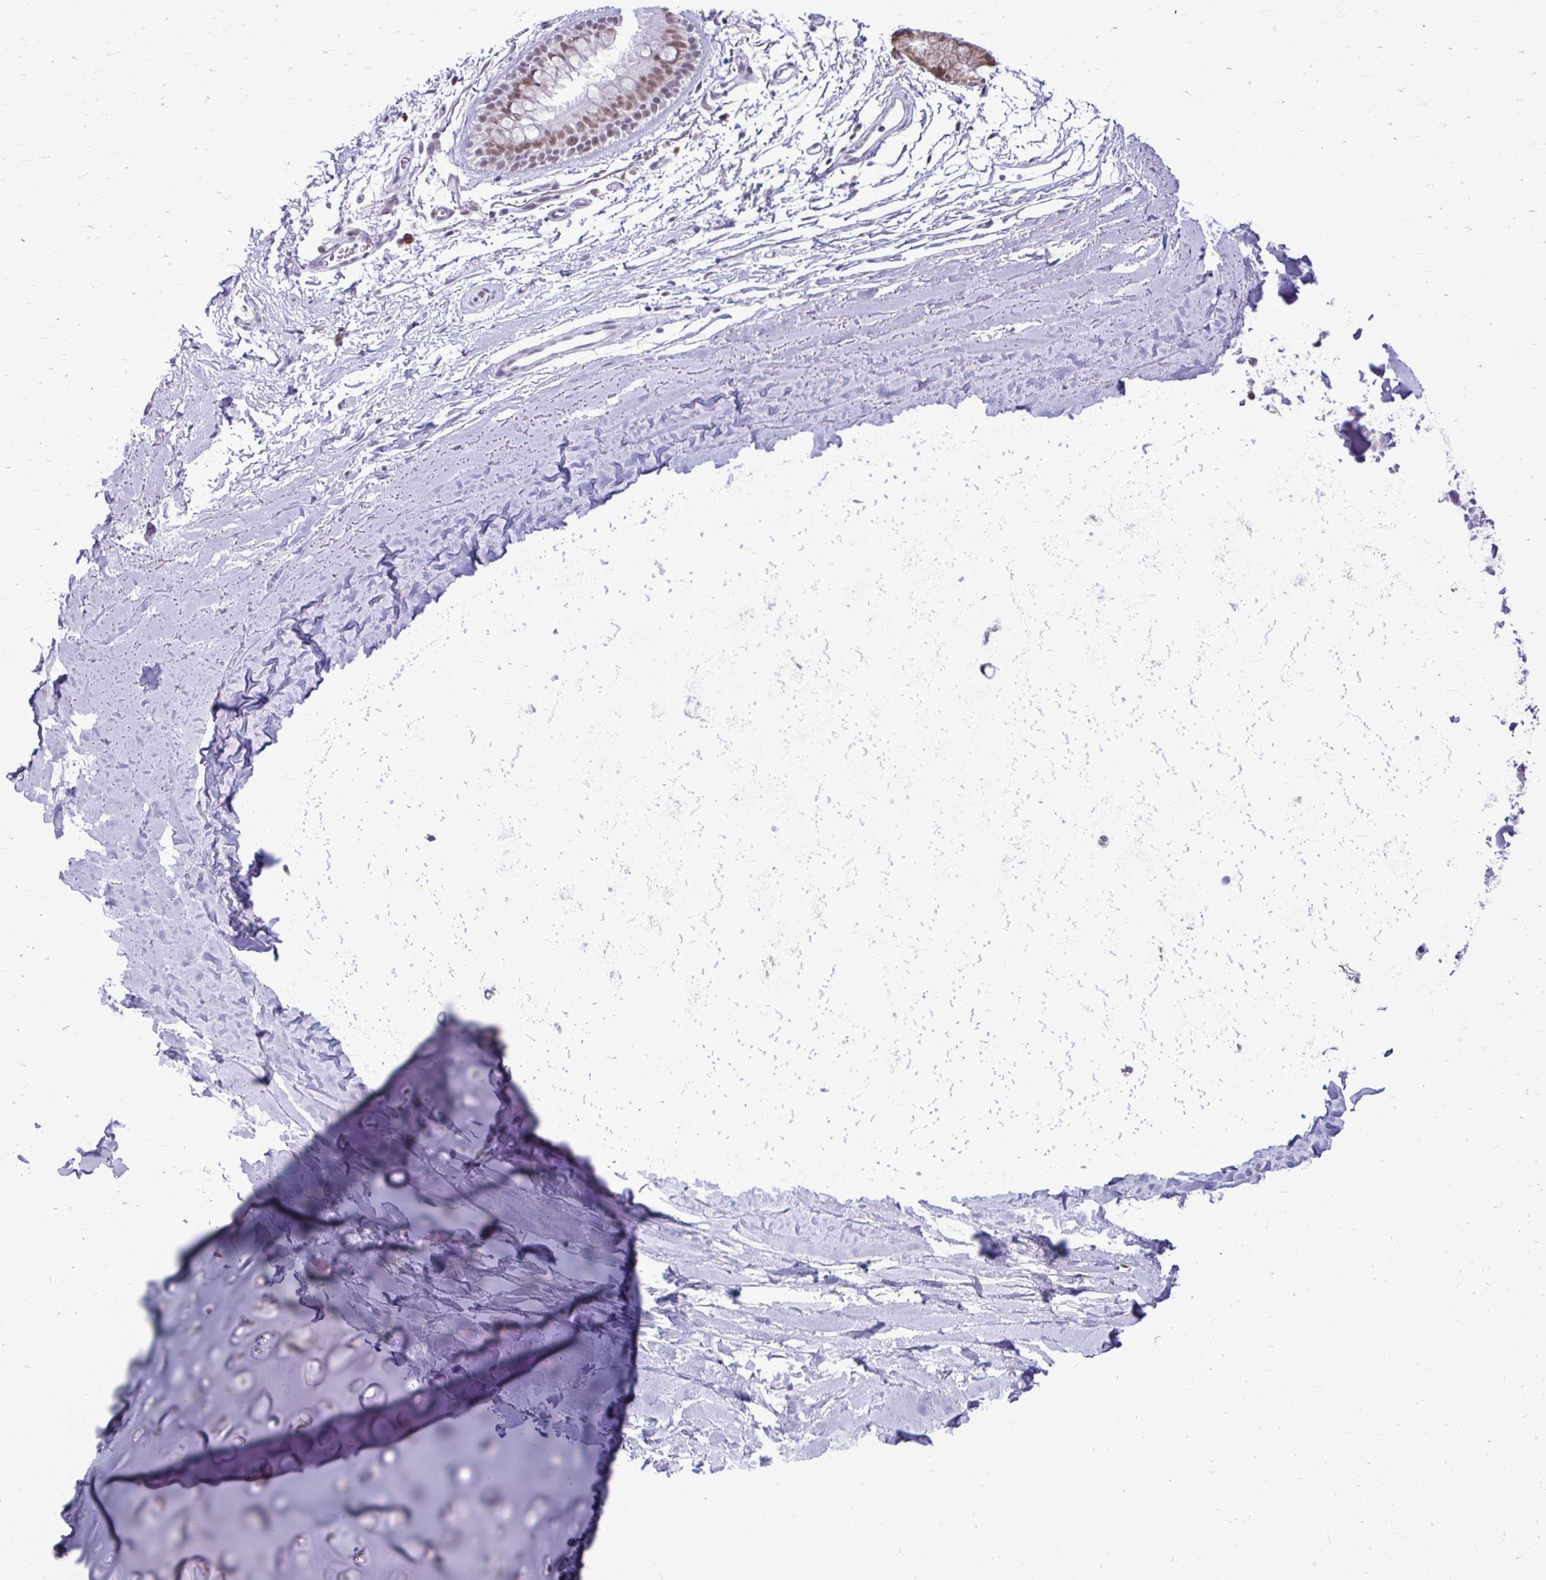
{"staining": {"intensity": "negative", "quantity": "none", "location": "none"}, "tissue": "adipose tissue", "cell_type": "Adipocytes", "image_type": "normal", "snomed": [{"axis": "morphology", "description": "Normal tissue, NOS"}, {"axis": "topography", "description": "Cartilage tissue"}, {"axis": "topography", "description": "Bronchus"}], "caption": "High power microscopy photomicrograph of an IHC image of benign adipose tissue, revealing no significant expression in adipocytes.", "gene": "PROSER1", "patient": {"sex": "female", "age": 79}}